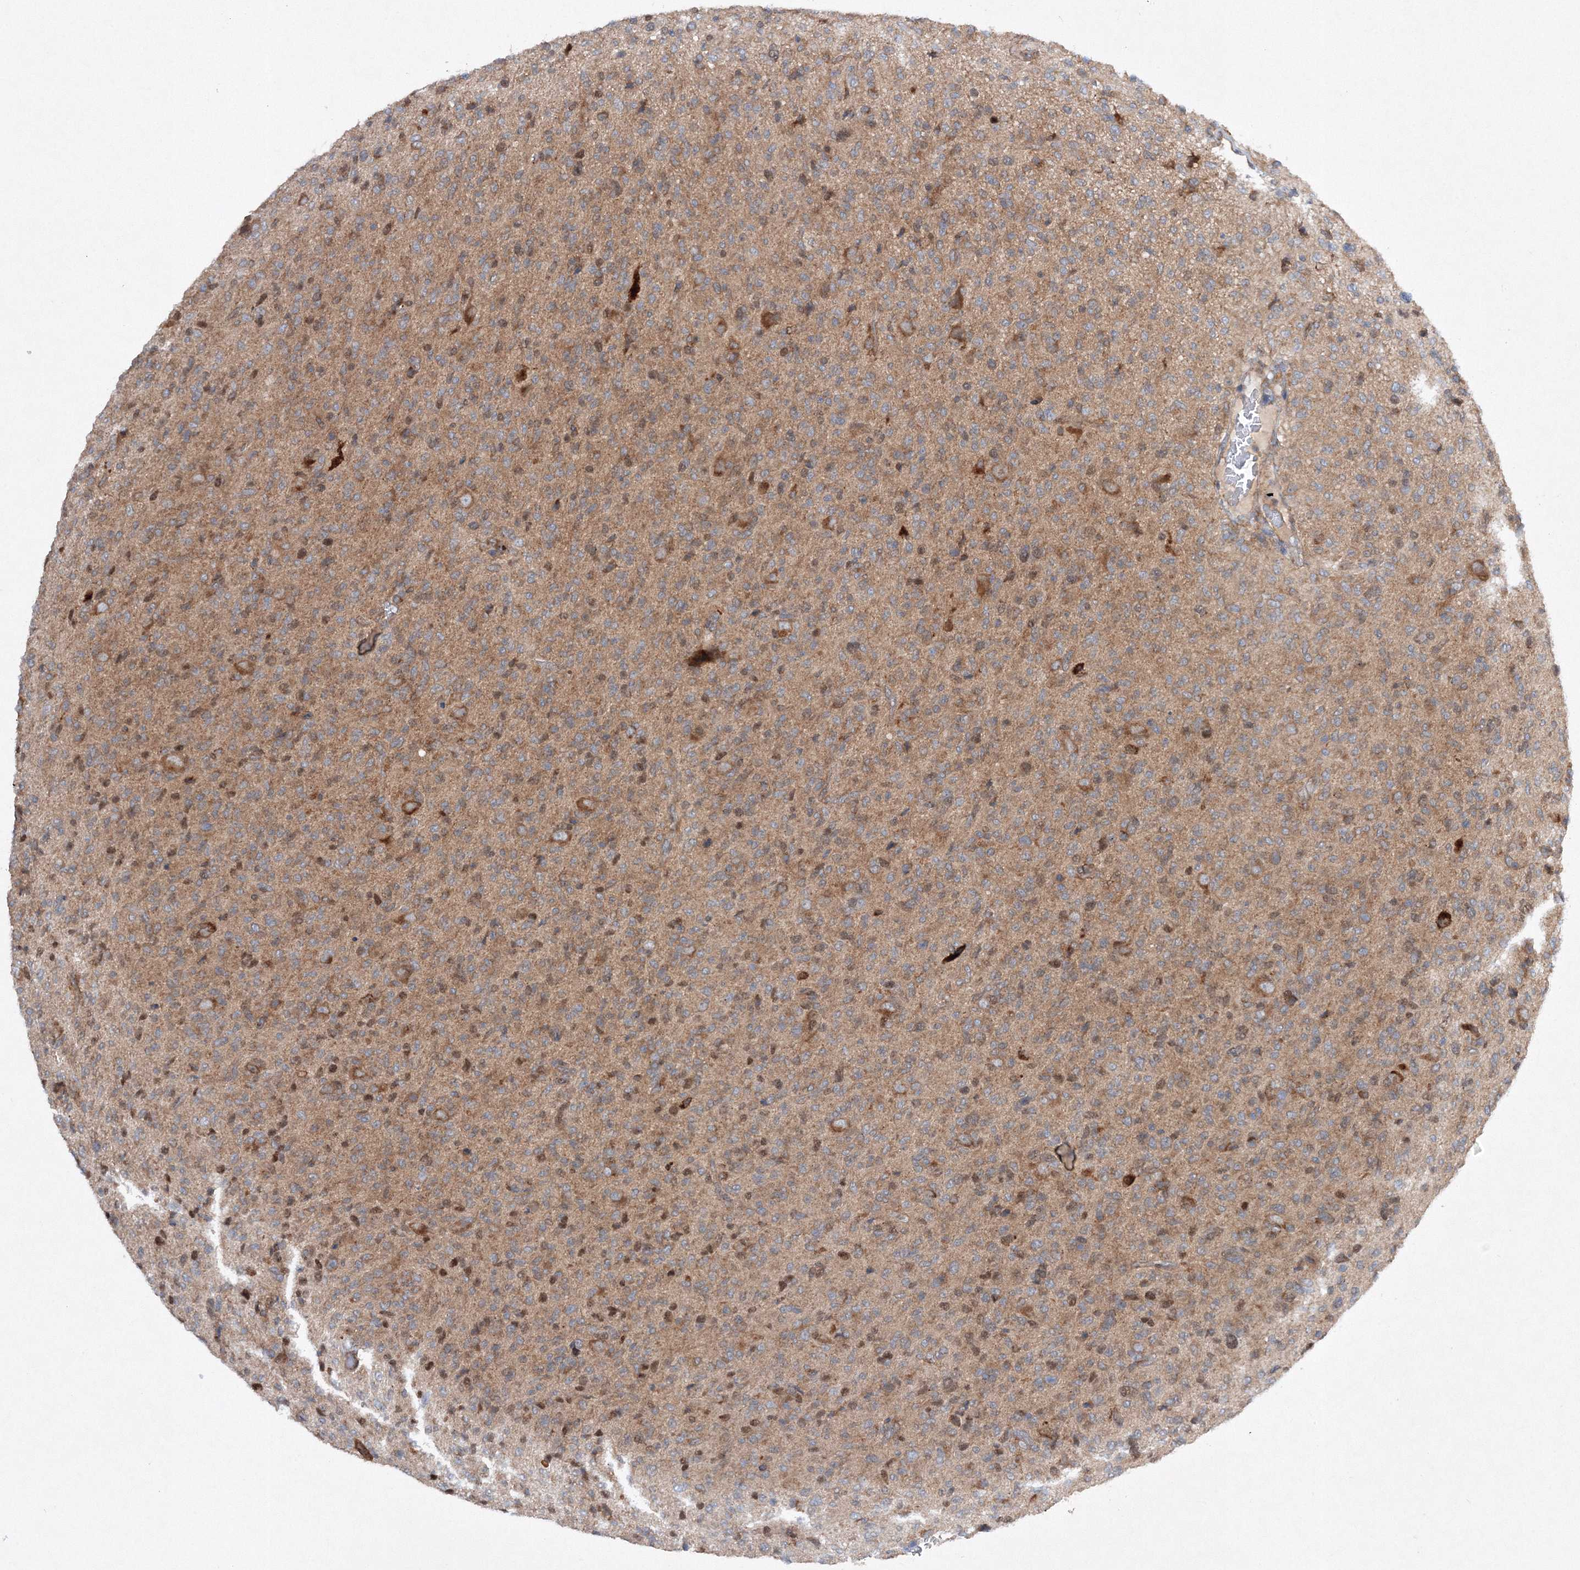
{"staining": {"intensity": "moderate", "quantity": "25%-75%", "location": "cytoplasmic/membranous"}, "tissue": "glioma", "cell_type": "Tumor cells", "image_type": "cancer", "snomed": [{"axis": "morphology", "description": "Glioma, malignant, High grade"}, {"axis": "topography", "description": "Brain"}], "caption": "Protein staining by immunohistochemistry exhibits moderate cytoplasmic/membranous positivity in about 25%-75% of tumor cells in glioma.", "gene": "SLC36A1", "patient": {"sex": "female", "age": 57}}